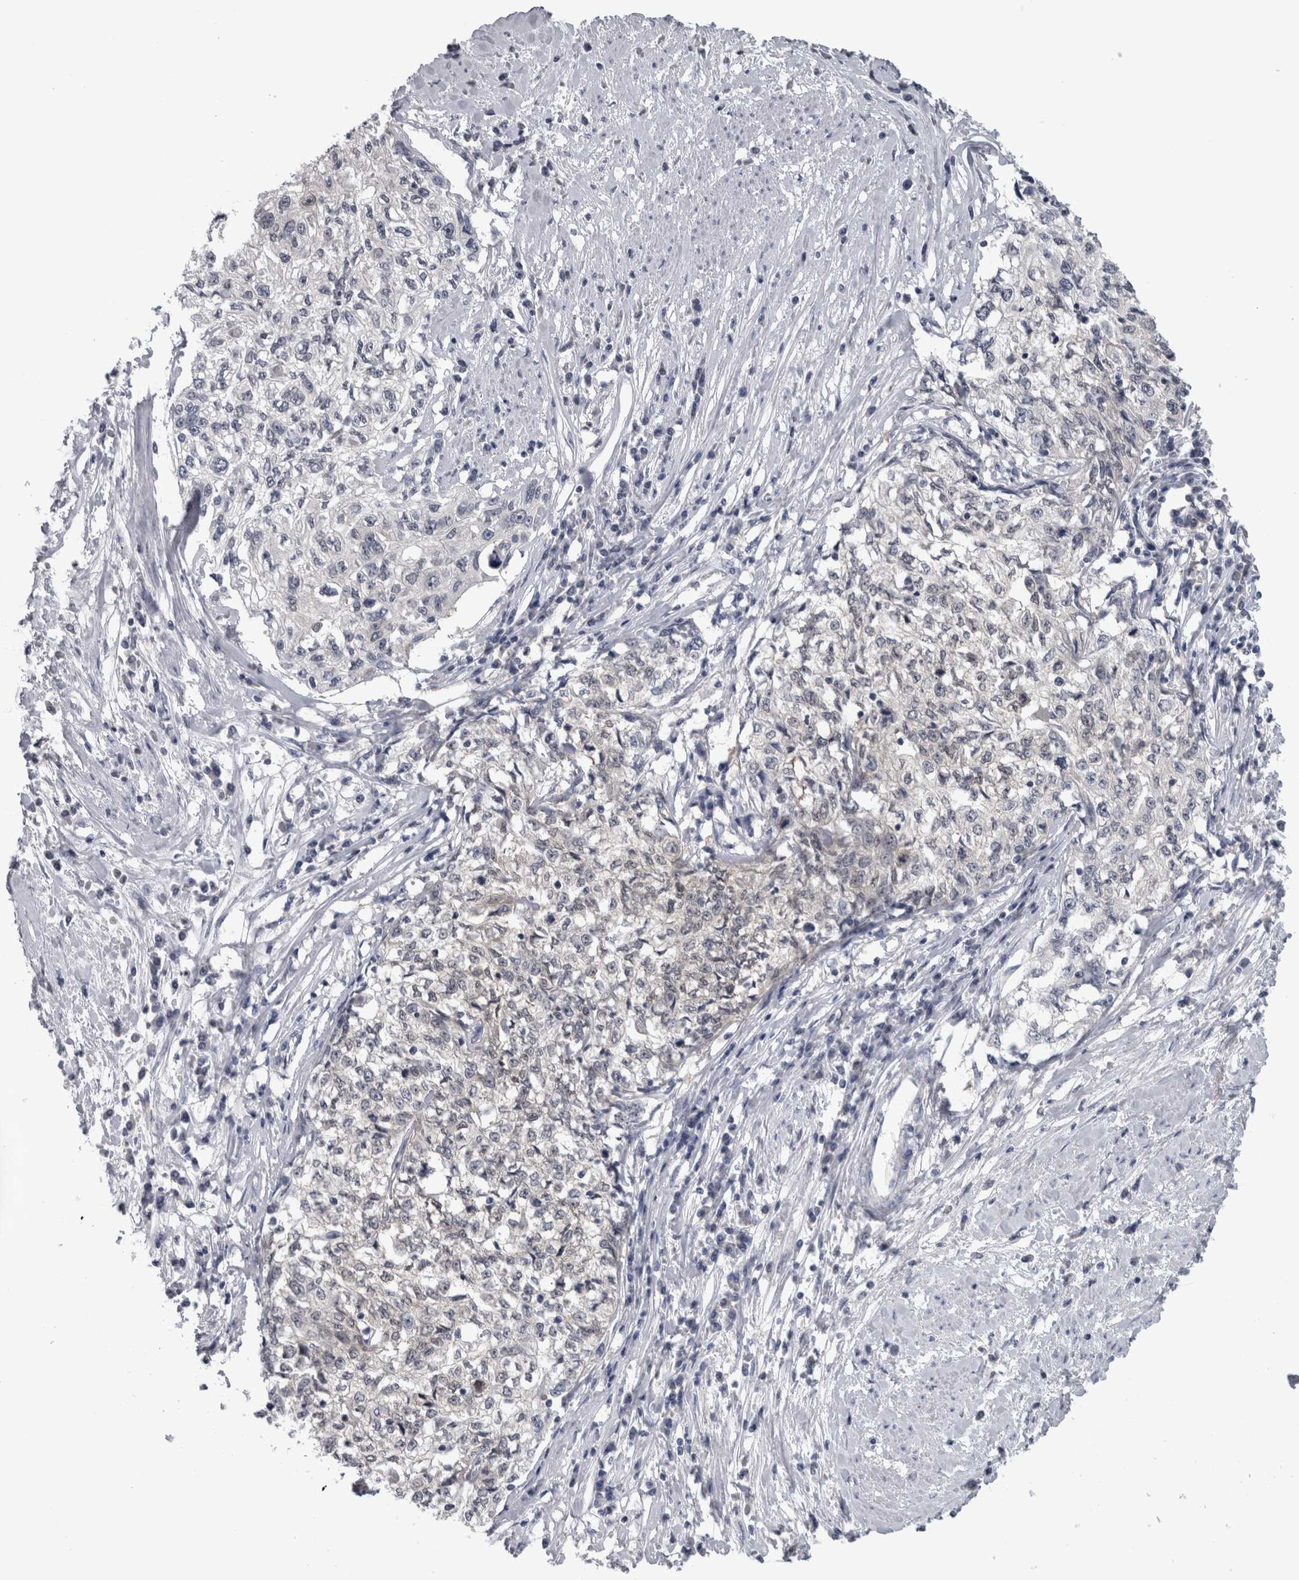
{"staining": {"intensity": "negative", "quantity": "none", "location": "none"}, "tissue": "cervical cancer", "cell_type": "Tumor cells", "image_type": "cancer", "snomed": [{"axis": "morphology", "description": "Squamous cell carcinoma, NOS"}, {"axis": "topography", "description": "Cervix"}], "caption": "The micrograph exhibits no staining of tumor cells in cervical squamous cell carcinoma.", "gene": "NAPRT", "patient": {"sex": "female", "age": 57}}